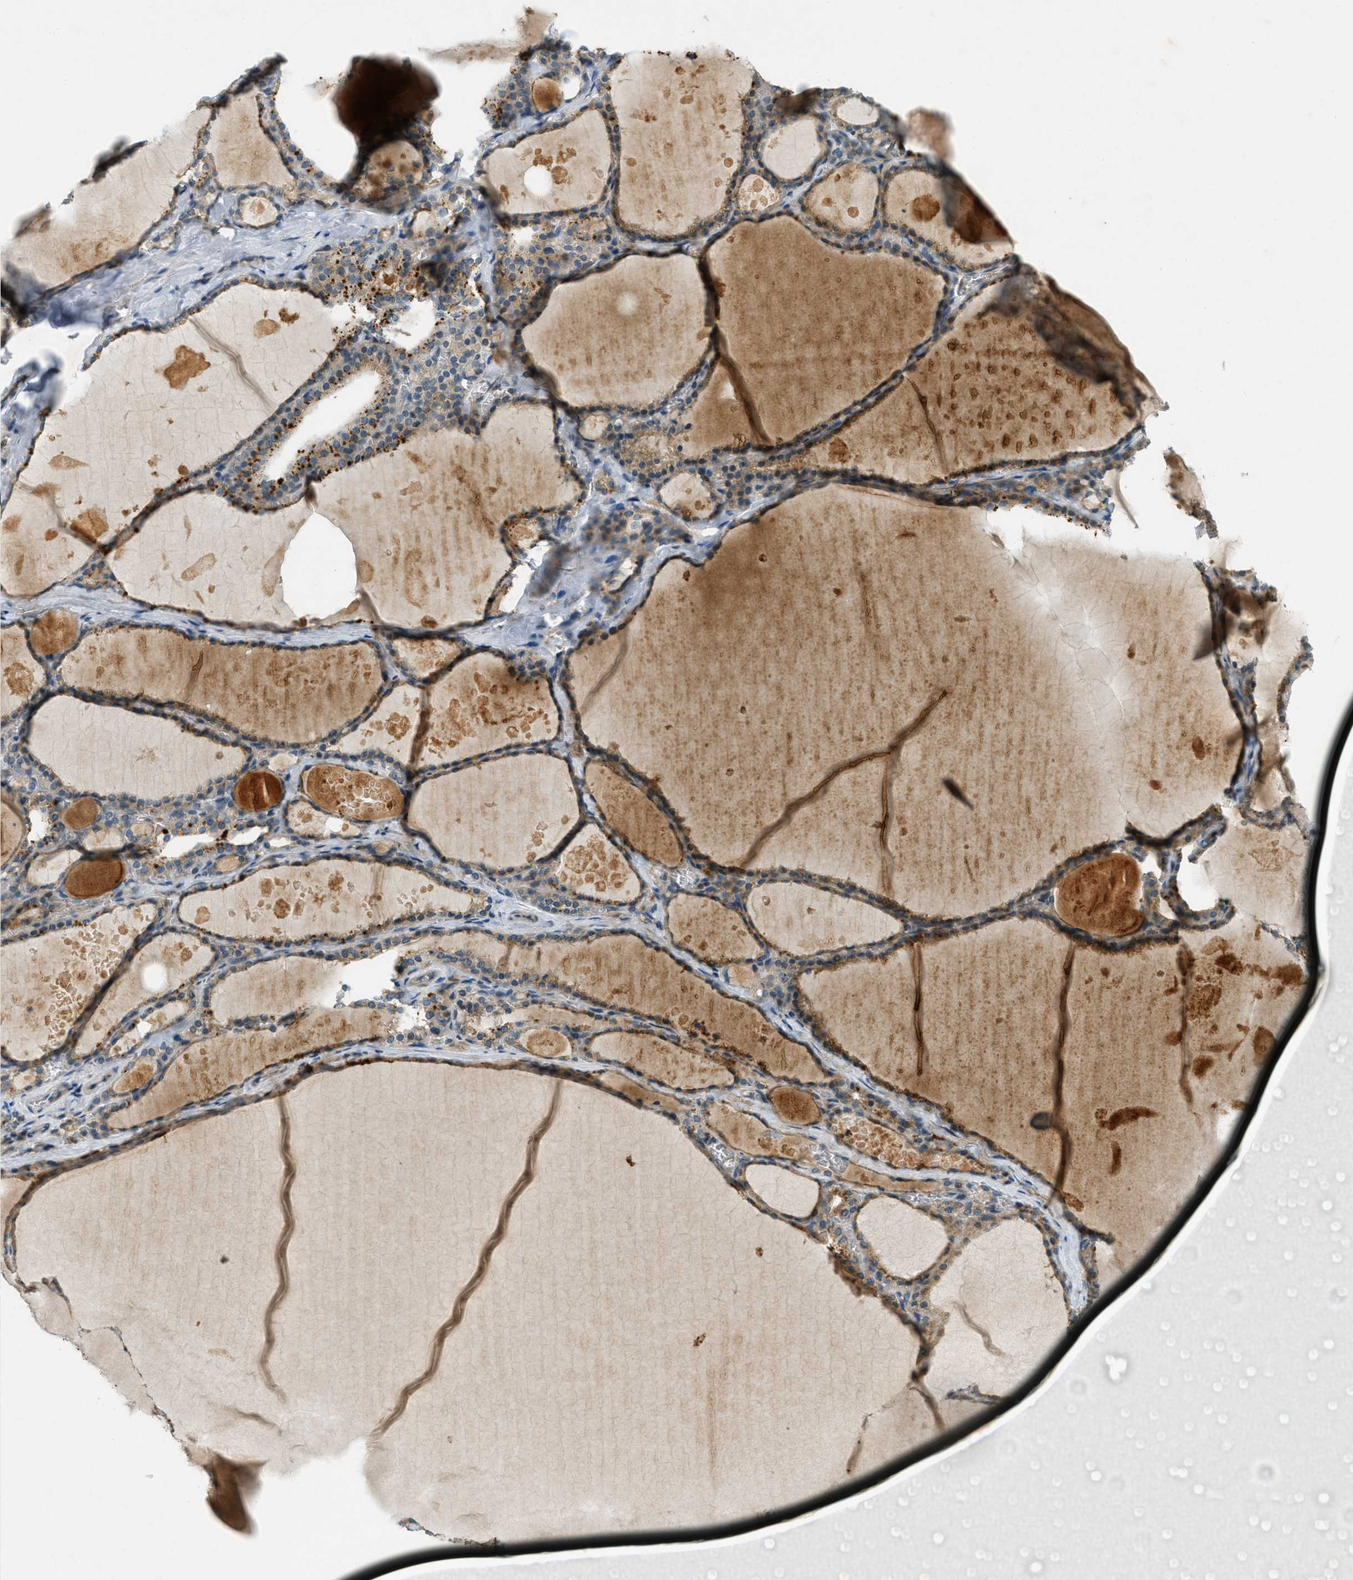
{"staining": {"intensity": "moderate", "quantity": ">75%", "location": "cytoplasmic/membranous"}, "tissue": "thyroid gland", "cell_type": "Glandular cells", "image_type": "normal", "snomed": [{"axis": "morphology", "description": "Normal tissue, NOS"}, {"axis": "topography", "description": "Thyroid gland"}], "caption": "Immunohistochemistry (IHC) of unremarkable thyroid gland shows medium levels of moderate cytoplasmic/membranous expression in approximately >75% of glandular cells.", "gene": "NUDT4B", "patient": {"sex": "male", "age": 56}}